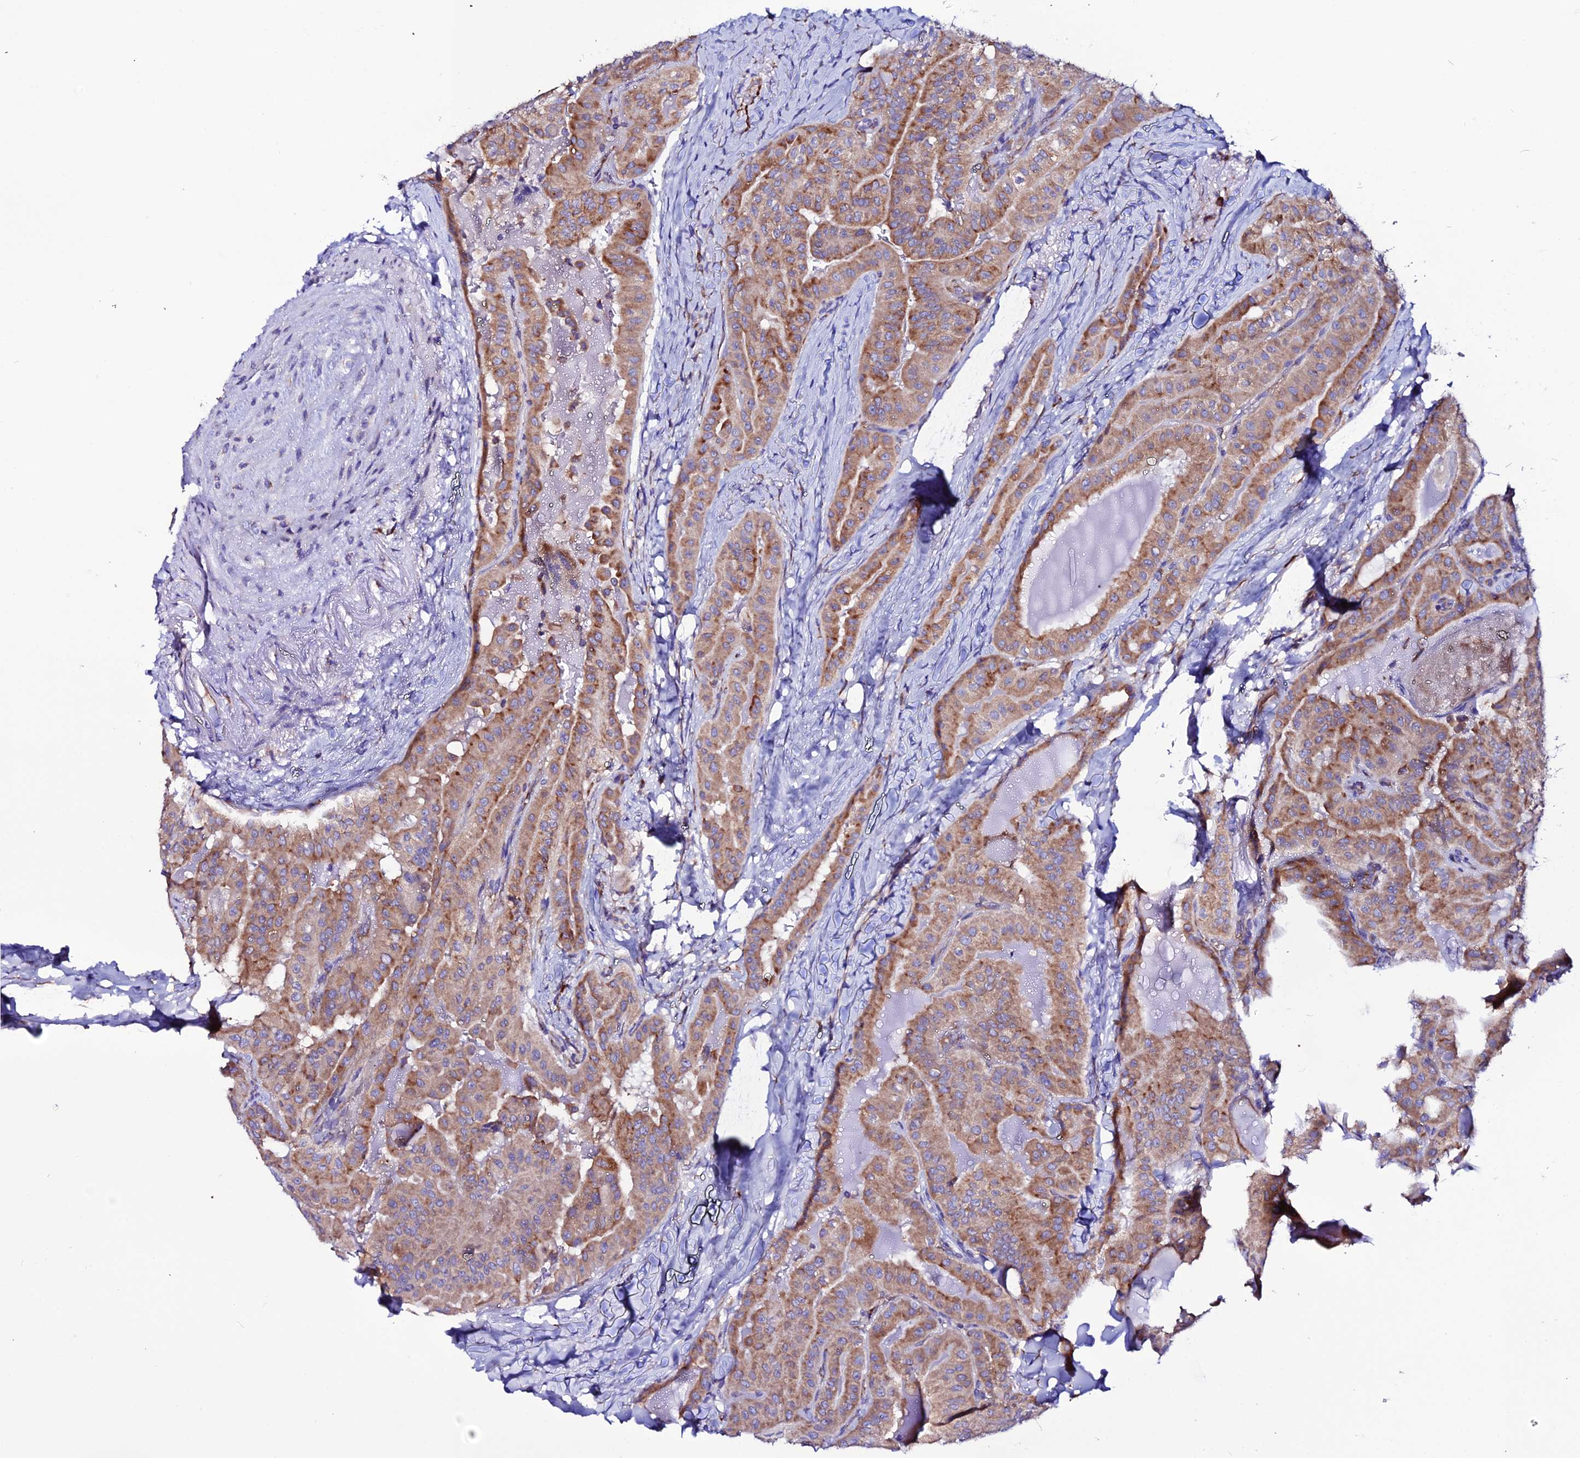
{"staining": {"intensity": "moderate", "quantity": ">75%", "location": "cytoplasmic/membranous"}, "tissue": "thyroid cancer", "cell_type": "Tumor cells", "image_type": "cancer", "snomed": [{"axis": "morphology", "description": "Papillary adenocarcinoma, NOS"}, {"axis": "topography", "description": "Thyroid gland"}], "caption": "Immunohistochemistry histopathology image of neoplastic tissue: human papillary adenocarcinoma (thyroid) stained using IHC exhibits medium levels of moderate protein expression localized specifically in the cytoplasmic/membranous of tumor cells, appearing as a cytoplasmic/membranous brown color.", "gene": "EEF1G", "patient": {"sex": "female", "age": 68}}